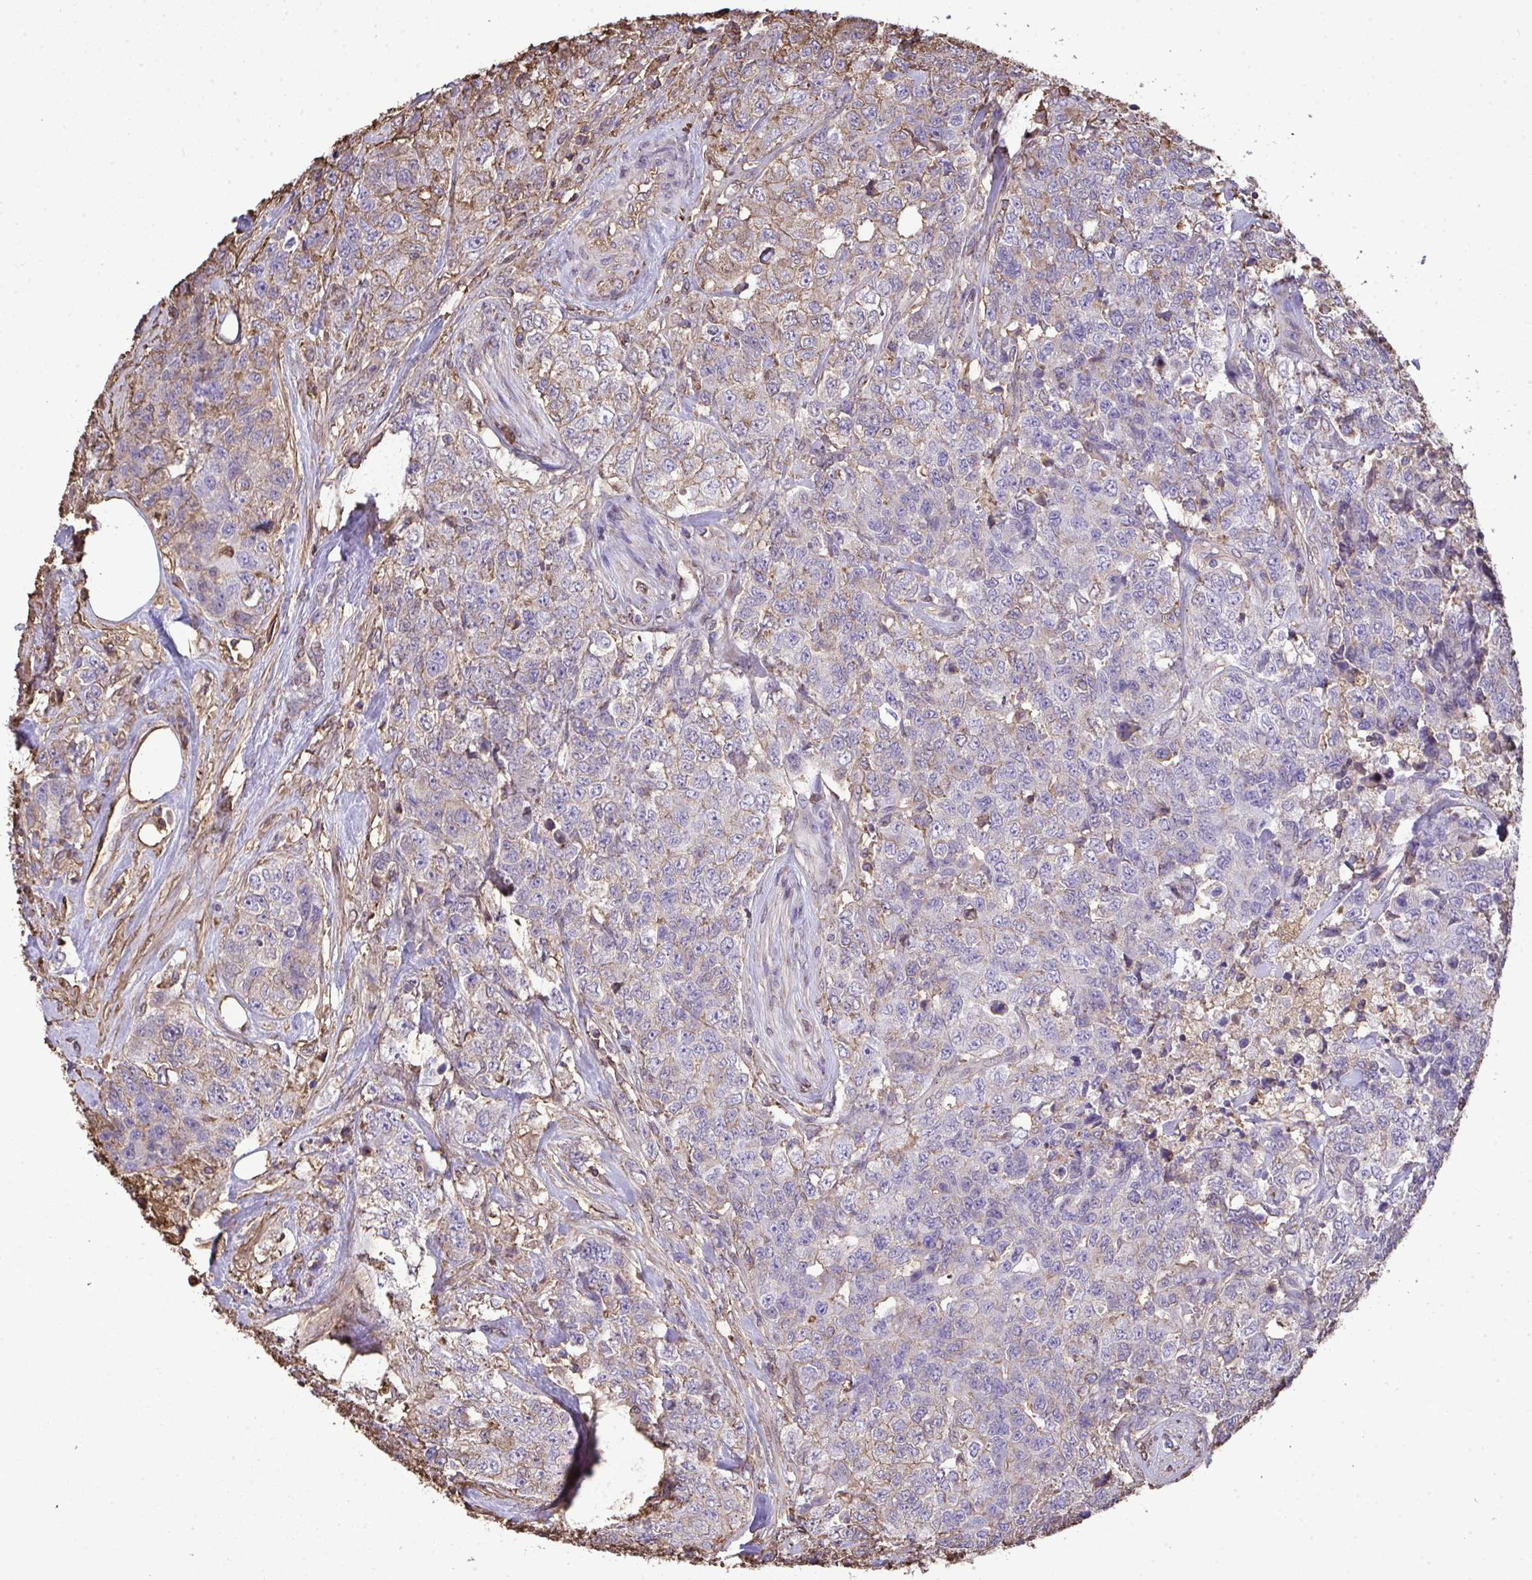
{"staining": {"intensity": "weak", "quantity": "<25%", "location": "cytoplasmic/membranous"}, "tissue": "urothelial cancer", "cell_type": "Tumor cells", "image_type": "cancer", "snomed": [{"axis": "morphology", "description": "Urothelial carcinoma, High grade"}, {"axis": "topography", "description": "Urinary bladder"}], "caption": "The histopathology image reveals no significant positivity in tumor cells of urothelial cancer.", "gene": "ANXA5", "patient": {"sex": "female", "age": 78}}